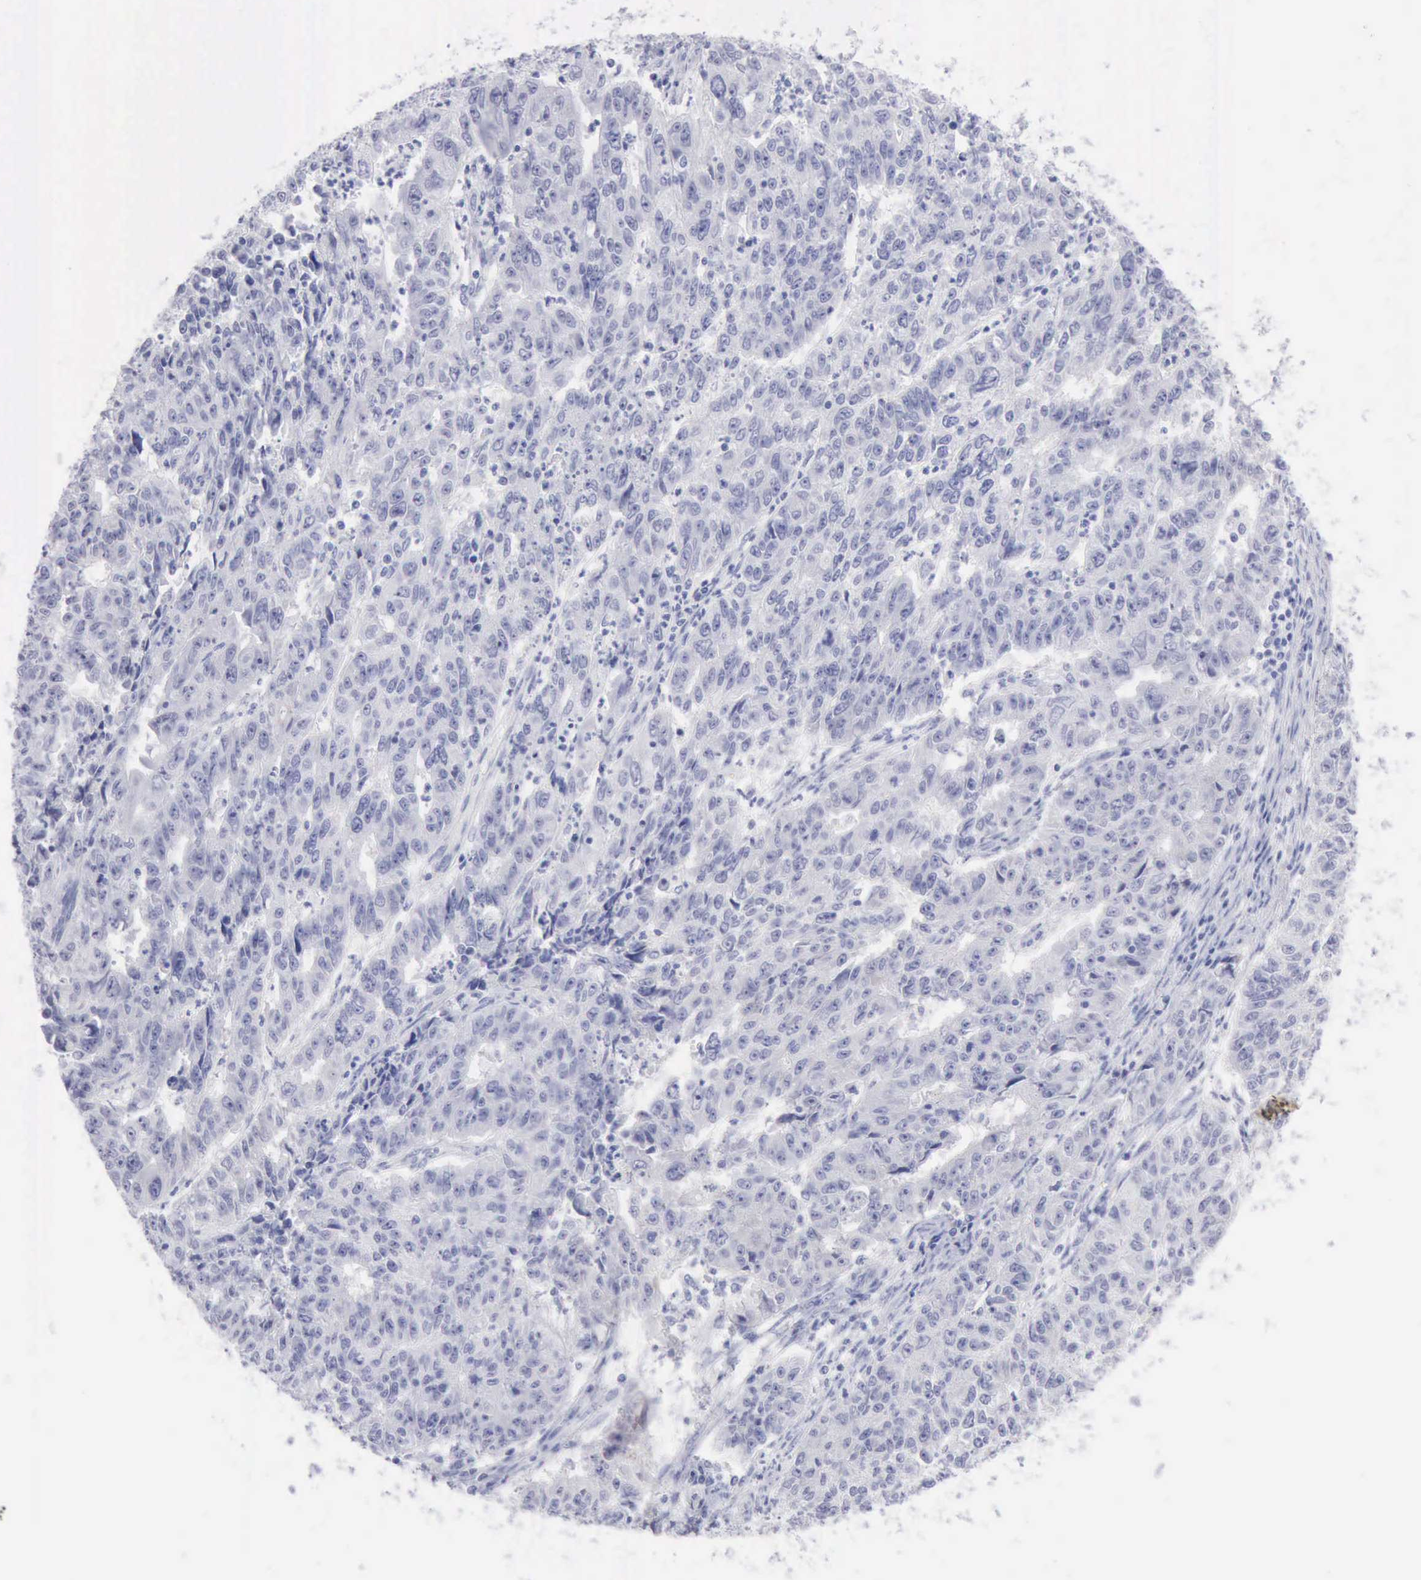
{"staining": {"intensity": "negative", "quantity": "none", "location": "none"}, "tissue": "endometrial cancer", "cell_type": "Tumor cells", "image_type": "cancer", "snomed": [{"axis": "morphology", "description": "Adenocarcinoma, NOS"}, {"axis": "topography", "description": "Endometrium"}], "caption": "The IHC image has no significant staining in tumor cells of endometrial adenocarcinoma tissue.", "gene": "ANGEL1", "patient": {"sex": "female", "age": 42}}